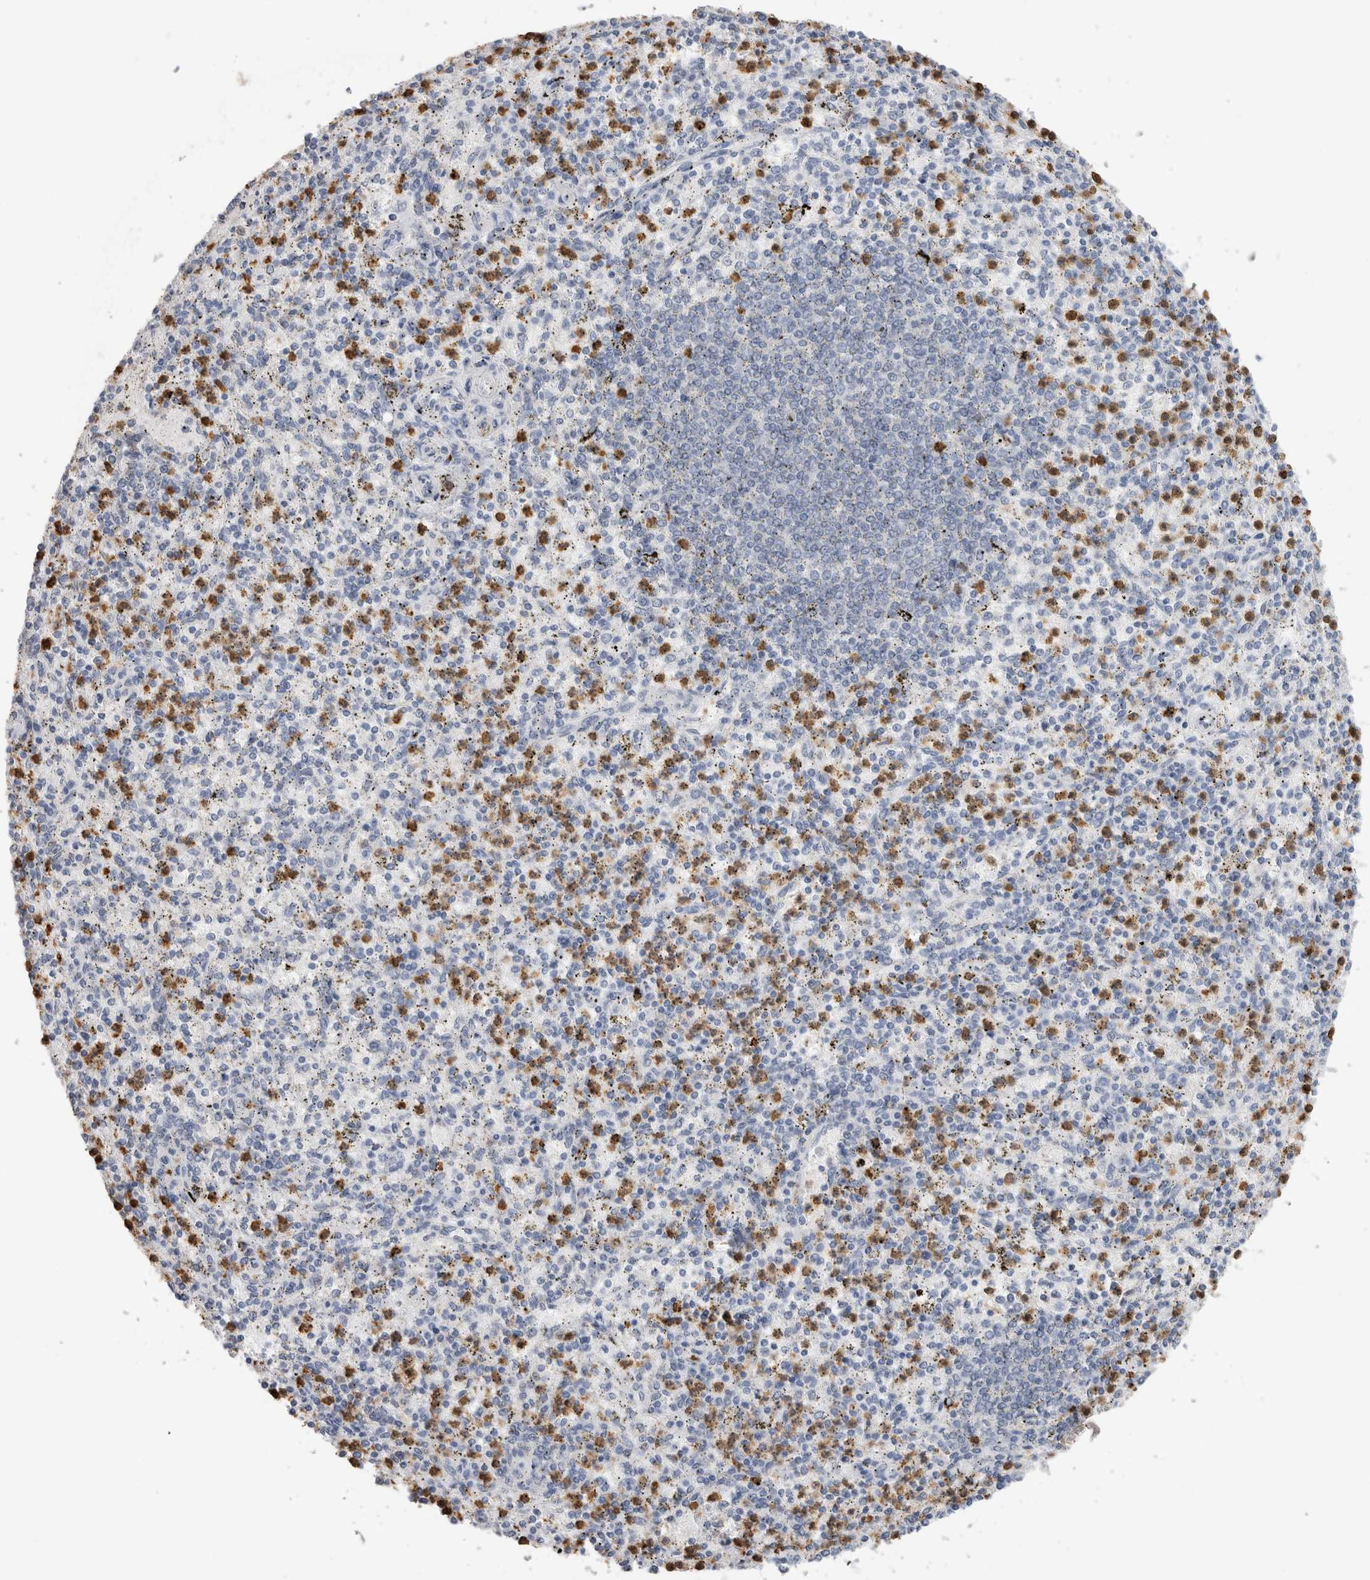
{"staining": {"intensity": "moderate", "quantity": "25%-75%", "location": "cytoplasmic/membranous,nuclear"}, "tissue": "spleen", "cell_type": "Cells in red pulp", "image_type": "normal", "snomed": [{"axis": "morphology", "description": "Normal tissue, NOS"}, {"axis": "topography", "description": "Spleen"}], "caption": "A photomicrograph of human spleen stained for a protein shows moderate cytoplasmic/membranous,nuclear brown staining in cells in red pulp. The protein is shown in brown color, while the nuclei are stained blue.", "gene": "S100A12", "patient": {"sex": "male", "age": 72}}